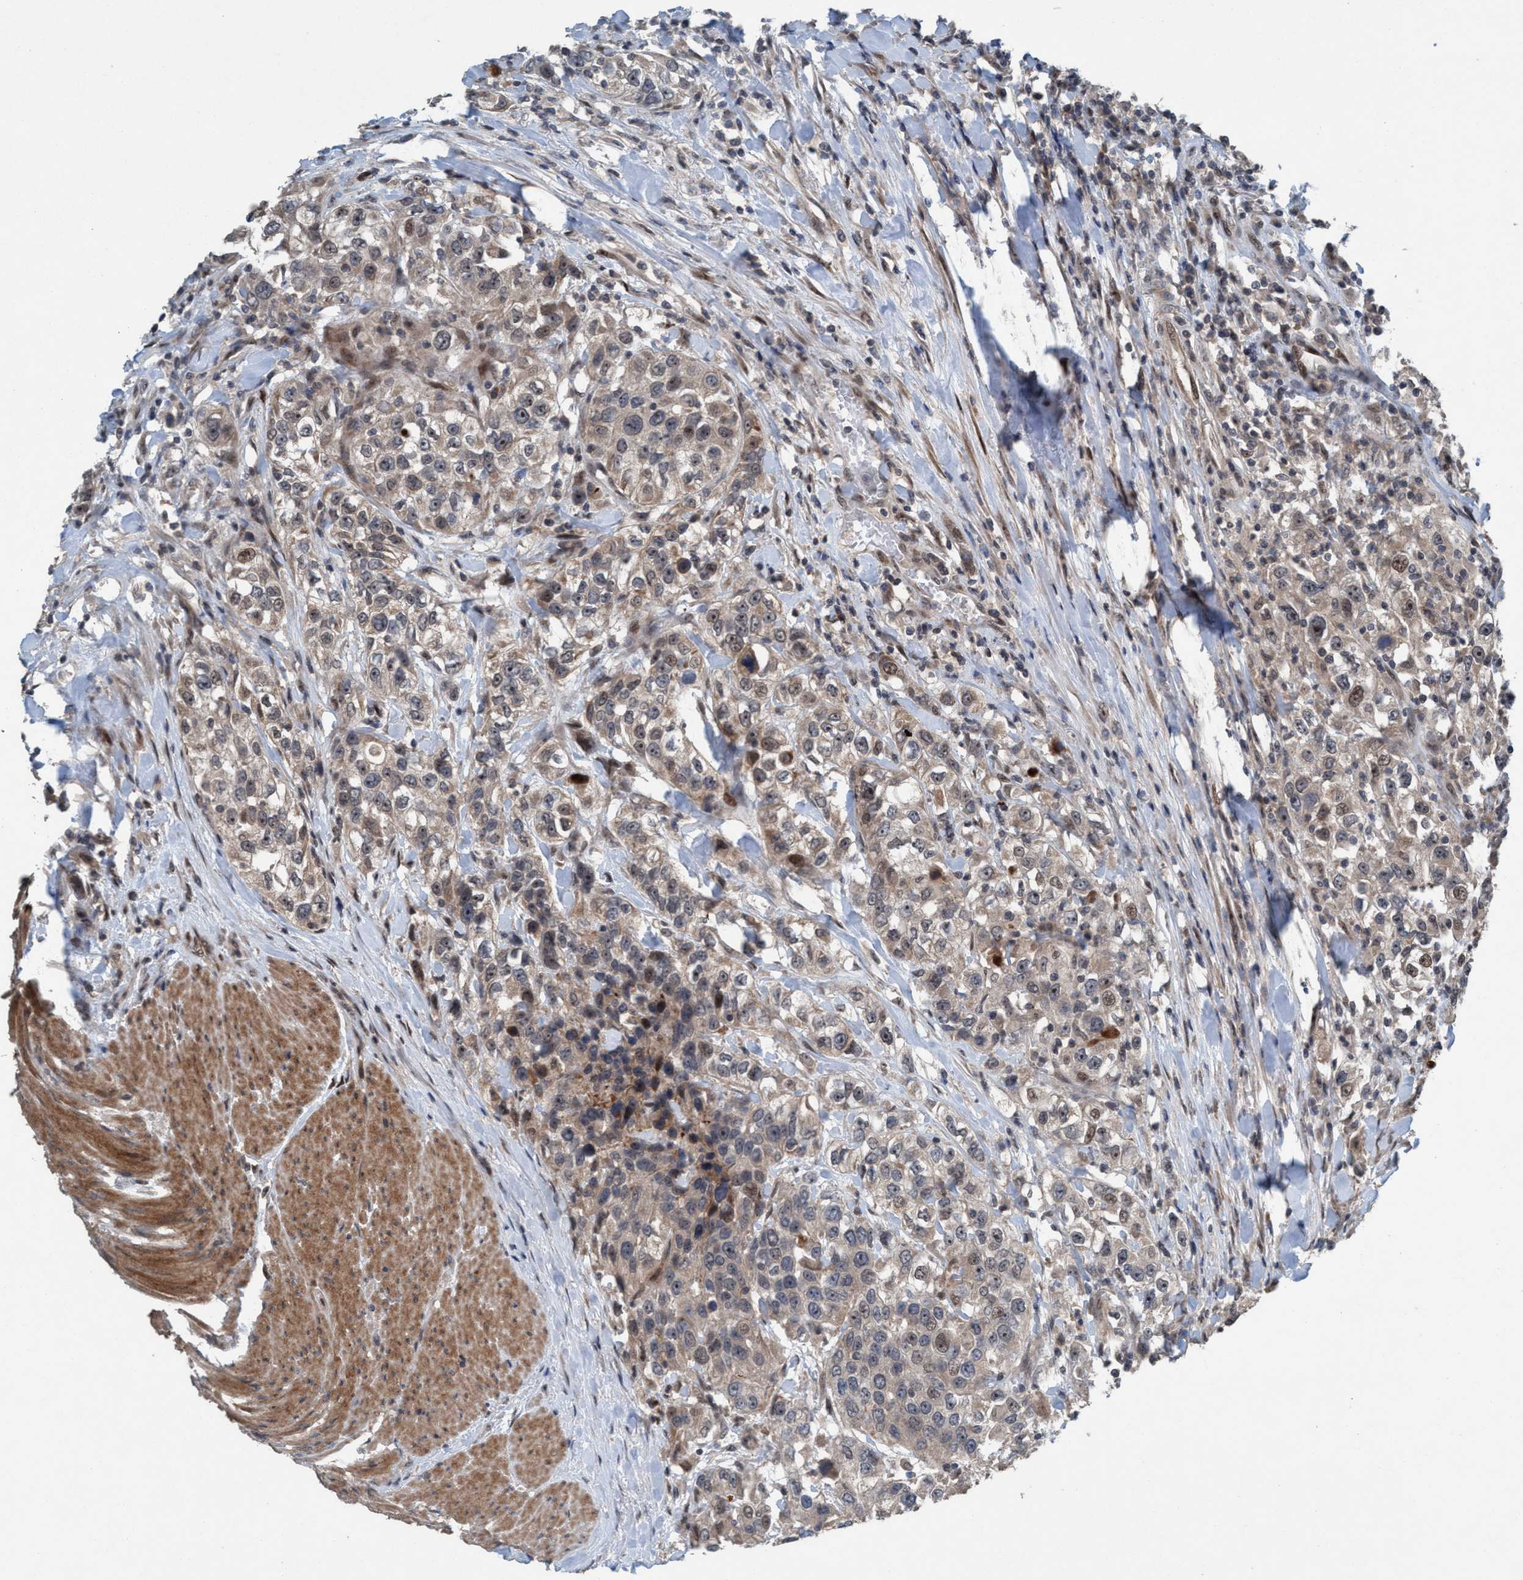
{"staining": {"intensity": "weak", "quantity": "25%-75%", "location": "cytoplasmic/membranous,nuclear"}, "tissue": "urothelial cancer", "cell_type": "Tumor cells", "image_type": "cancer", "snomed": [{"axis": "morphology", "description": "Urothelial carcinoma, High grade"}, {"axis": "topography", "description": "Urinary bladder"}], "caption": "Protein staining displays weak cytoplasmic/membranous and nuclear staining in about 25%-75% of tumor cells in urothelial cancer.", "gene": "NISCH", "patient": {"sex": "female", "age": 80}}